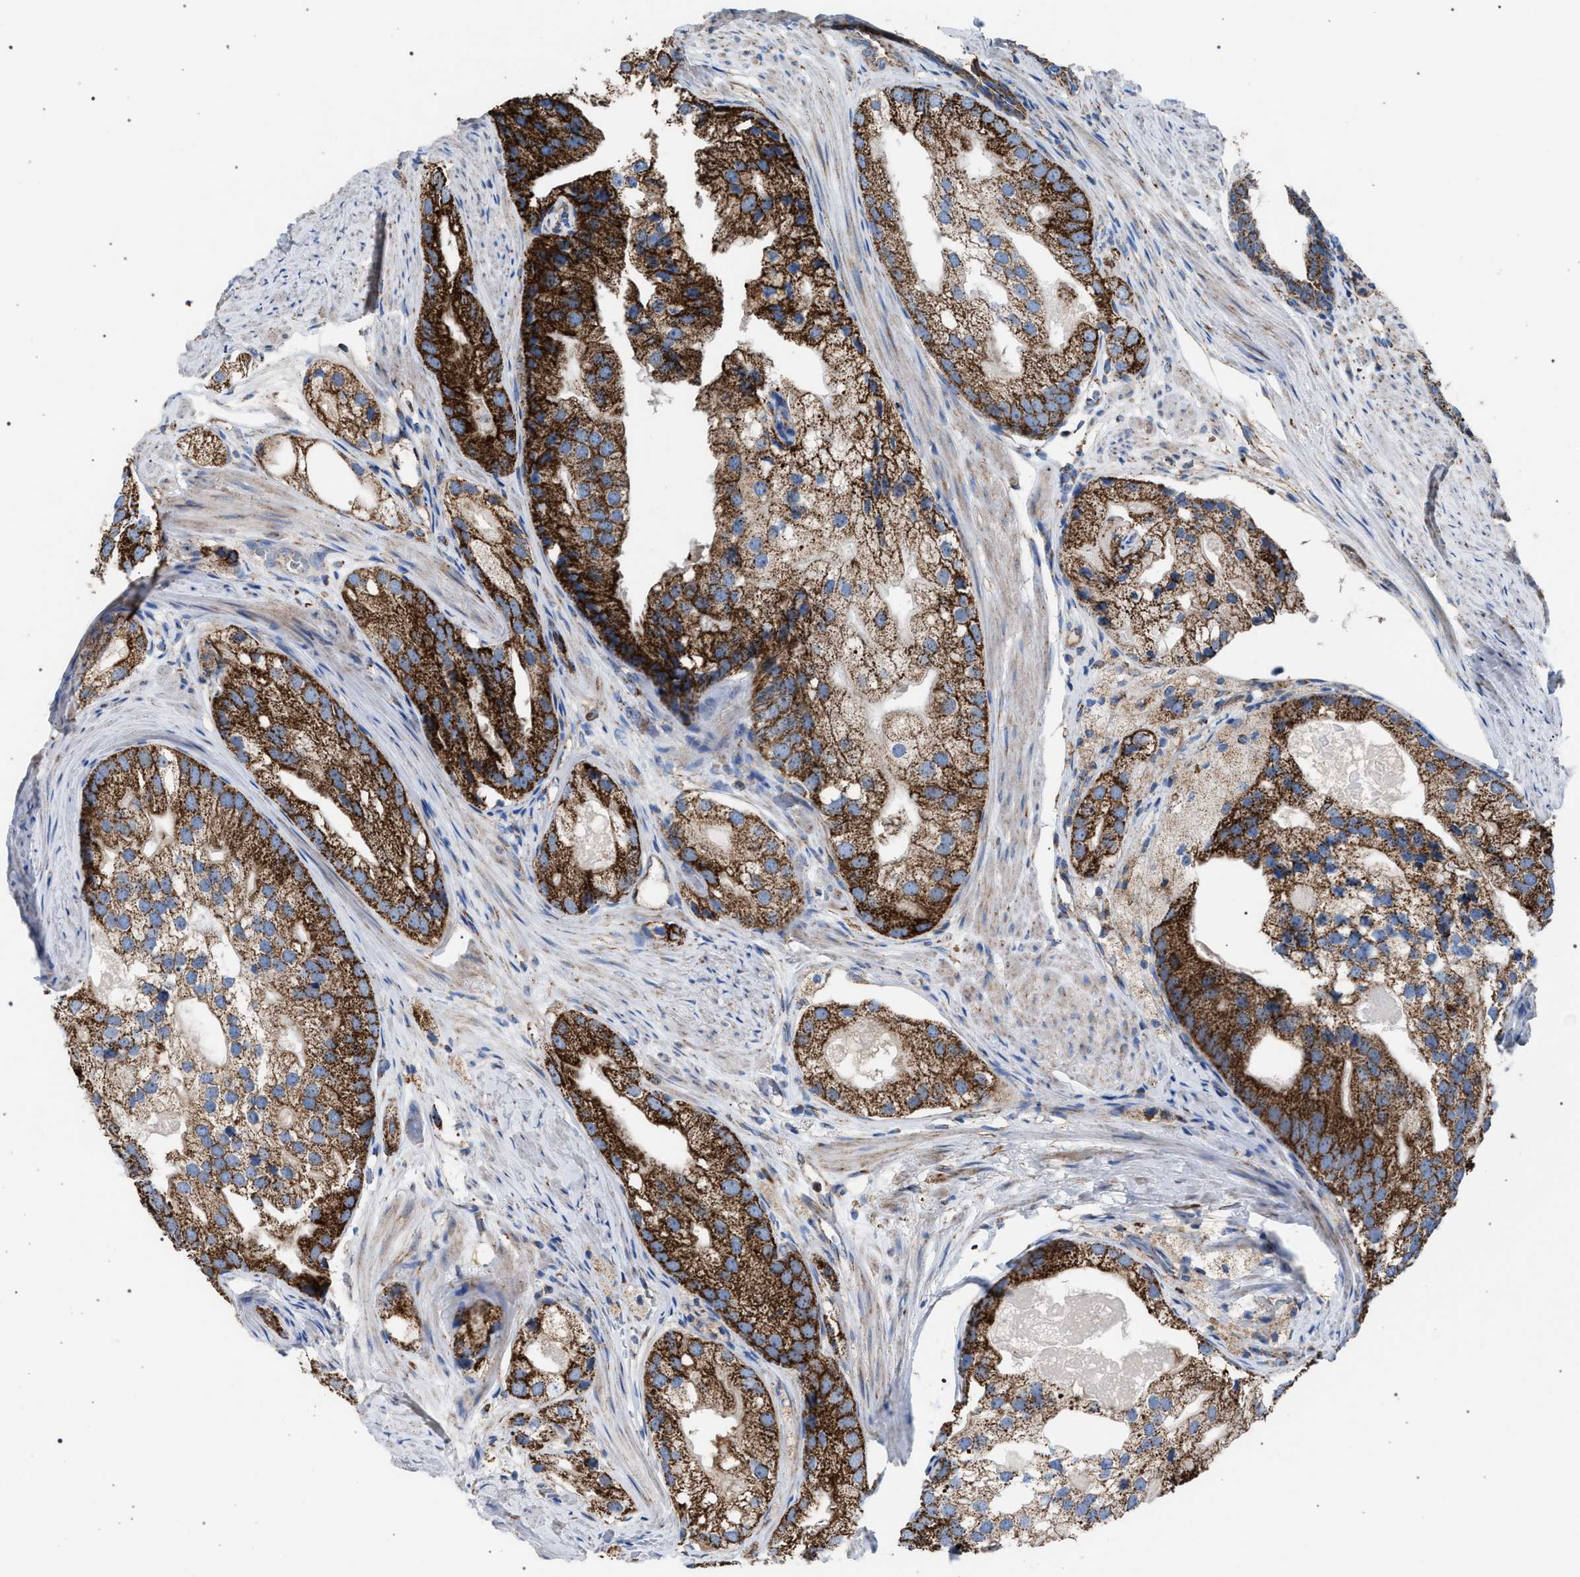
{"staining": {"intensity": "strong", "quantity": ">75%", "location": "cytoplasmic/membranous"}, "tissue": "prostate cancer", "cell_type": "Tumor cells", "image_type": "cancer", "snomed": [{"axis": "morphology", "description": "Adenocarcinoma, Low grade"}, {"axis": "topography", "description": "Prostate"}], "caption": "Immunohistochemistry staining of prostate cancer (adenocarcinoma (low-grade)), which shows high levels of strong cytoplasmic/membranous expression in about >75% of tumor cells indicating strong cytoplasmic/membranous protein staining. The staining was performed using DAB (brown) for protein detection and nuclei were counterstained in hematoxylin (blue).", "gene": "VPS13A", "patient": {"sex": "male", "age": 69}}